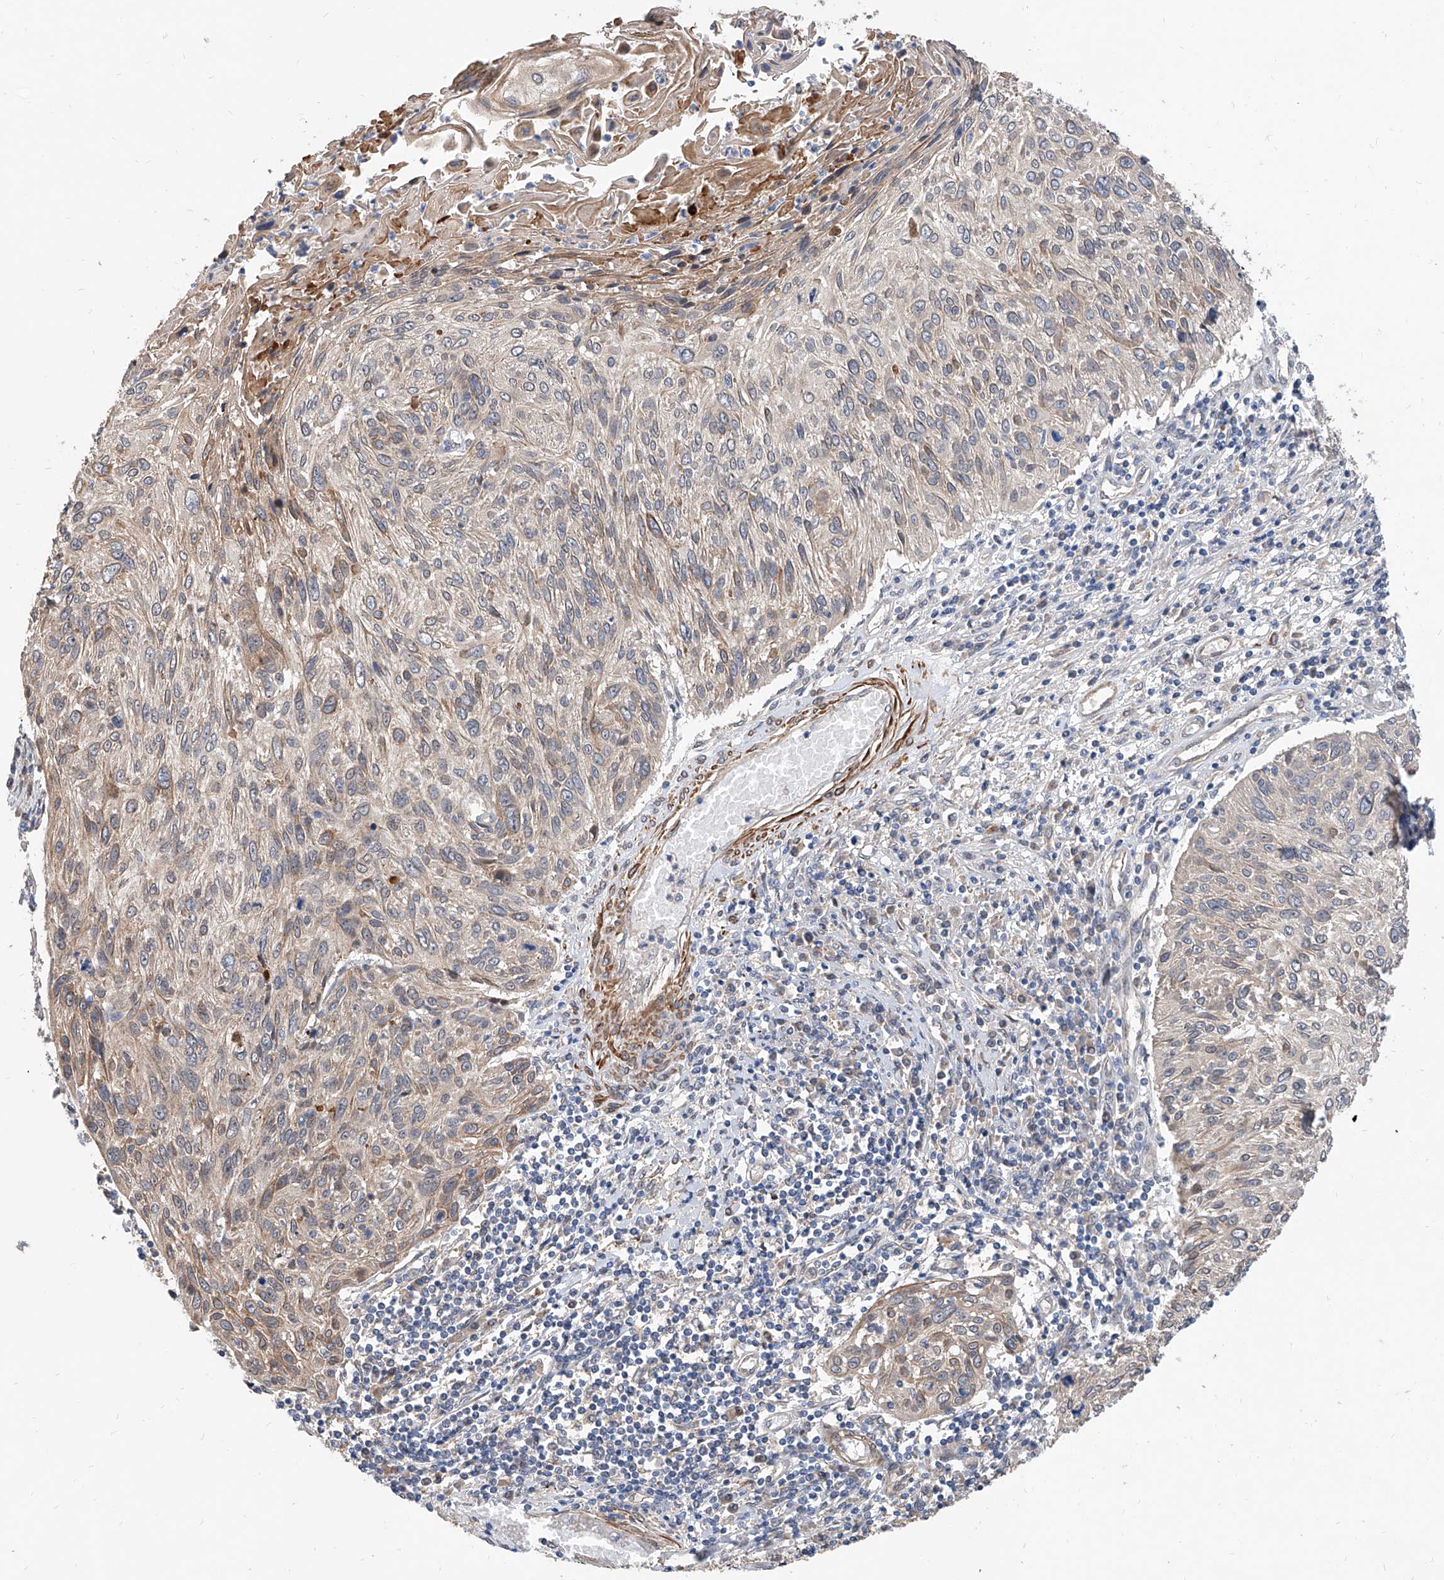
{"staining": {"intensity": "moderate", "quantity": "<25%", "location": "cytoplasmic/membranous"}, "tissue": "cervical cancer", "cell_type": "Tumor cells", "image_type": "cancer", "snomed": [{"axis": "morphology", "description": "Squamous cell carcinoma, NOS"}, {"axis": "topography", "description": "Cervix"}], "caption": "High-power microscopy captured an IHC micrograph of cervical cancer, revealing moderate cytoplasmic/membranous staining in about <25% of tumor cells.", "gene": "MAGEE2", "patient": {"sex": "female", "age": 51}}